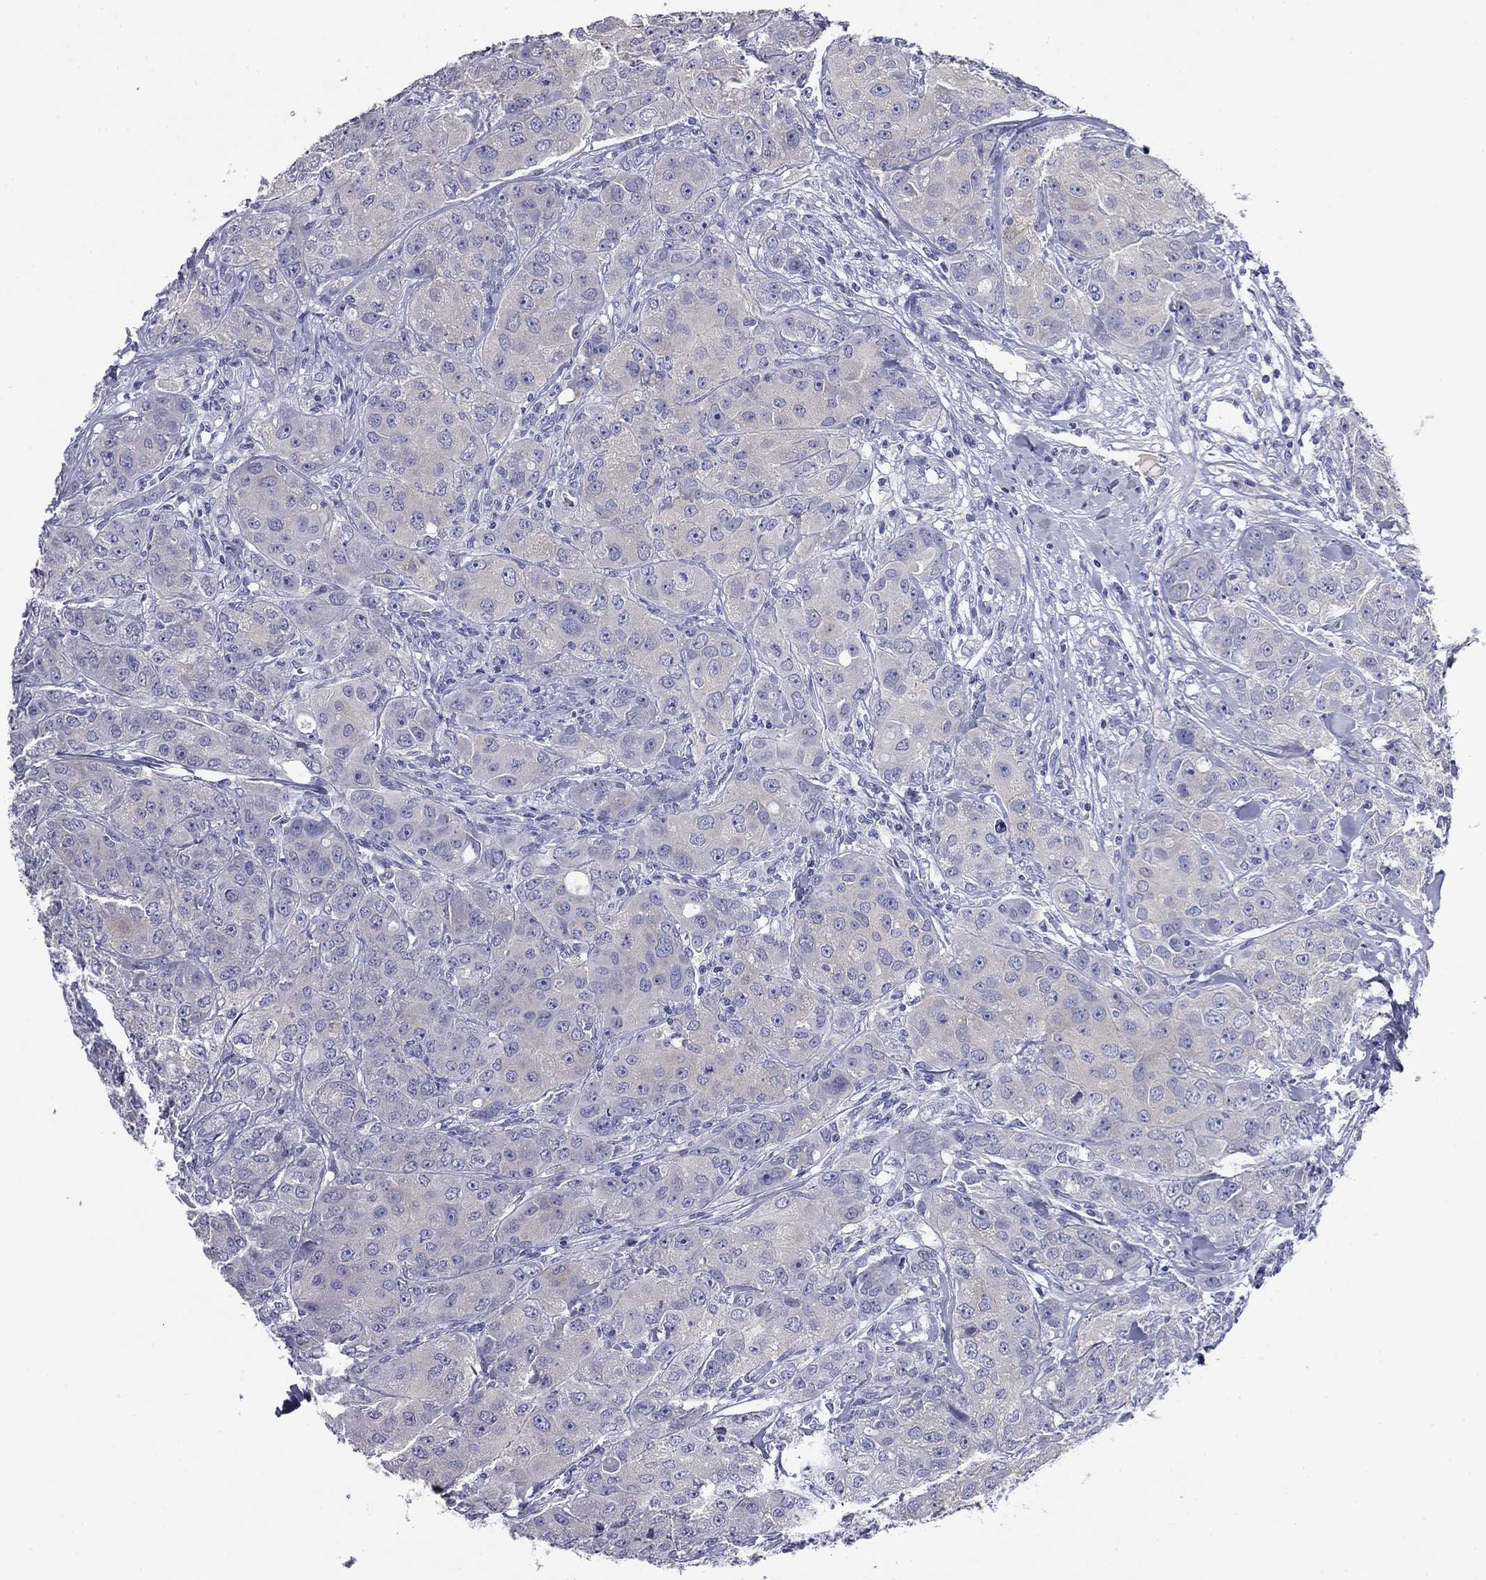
{"staining": {"intensity": "negative", "quantity": "none", "location": "none"}, "tissue": "breast cancer", "cell_type": "Tumor cells", "image_type": "cancer", "snomed": [{"axis": "morphology", "description": "Duct carcinoma"}, {"axis": "topography", "description": "Breast"}], "caption": "Image shows no significant protein staining in tumor cells of breast cancer (invasive ductal carcinoma). The staining was performed using DAB (3,3'-diaminobenzidine) to visualize the protein expression in brown, while the nuclei were stained in blue with hematoxylin (Magnification: 20x).", "gene": "CFAP119", "patient": {"sex": "female", "age": 43}}